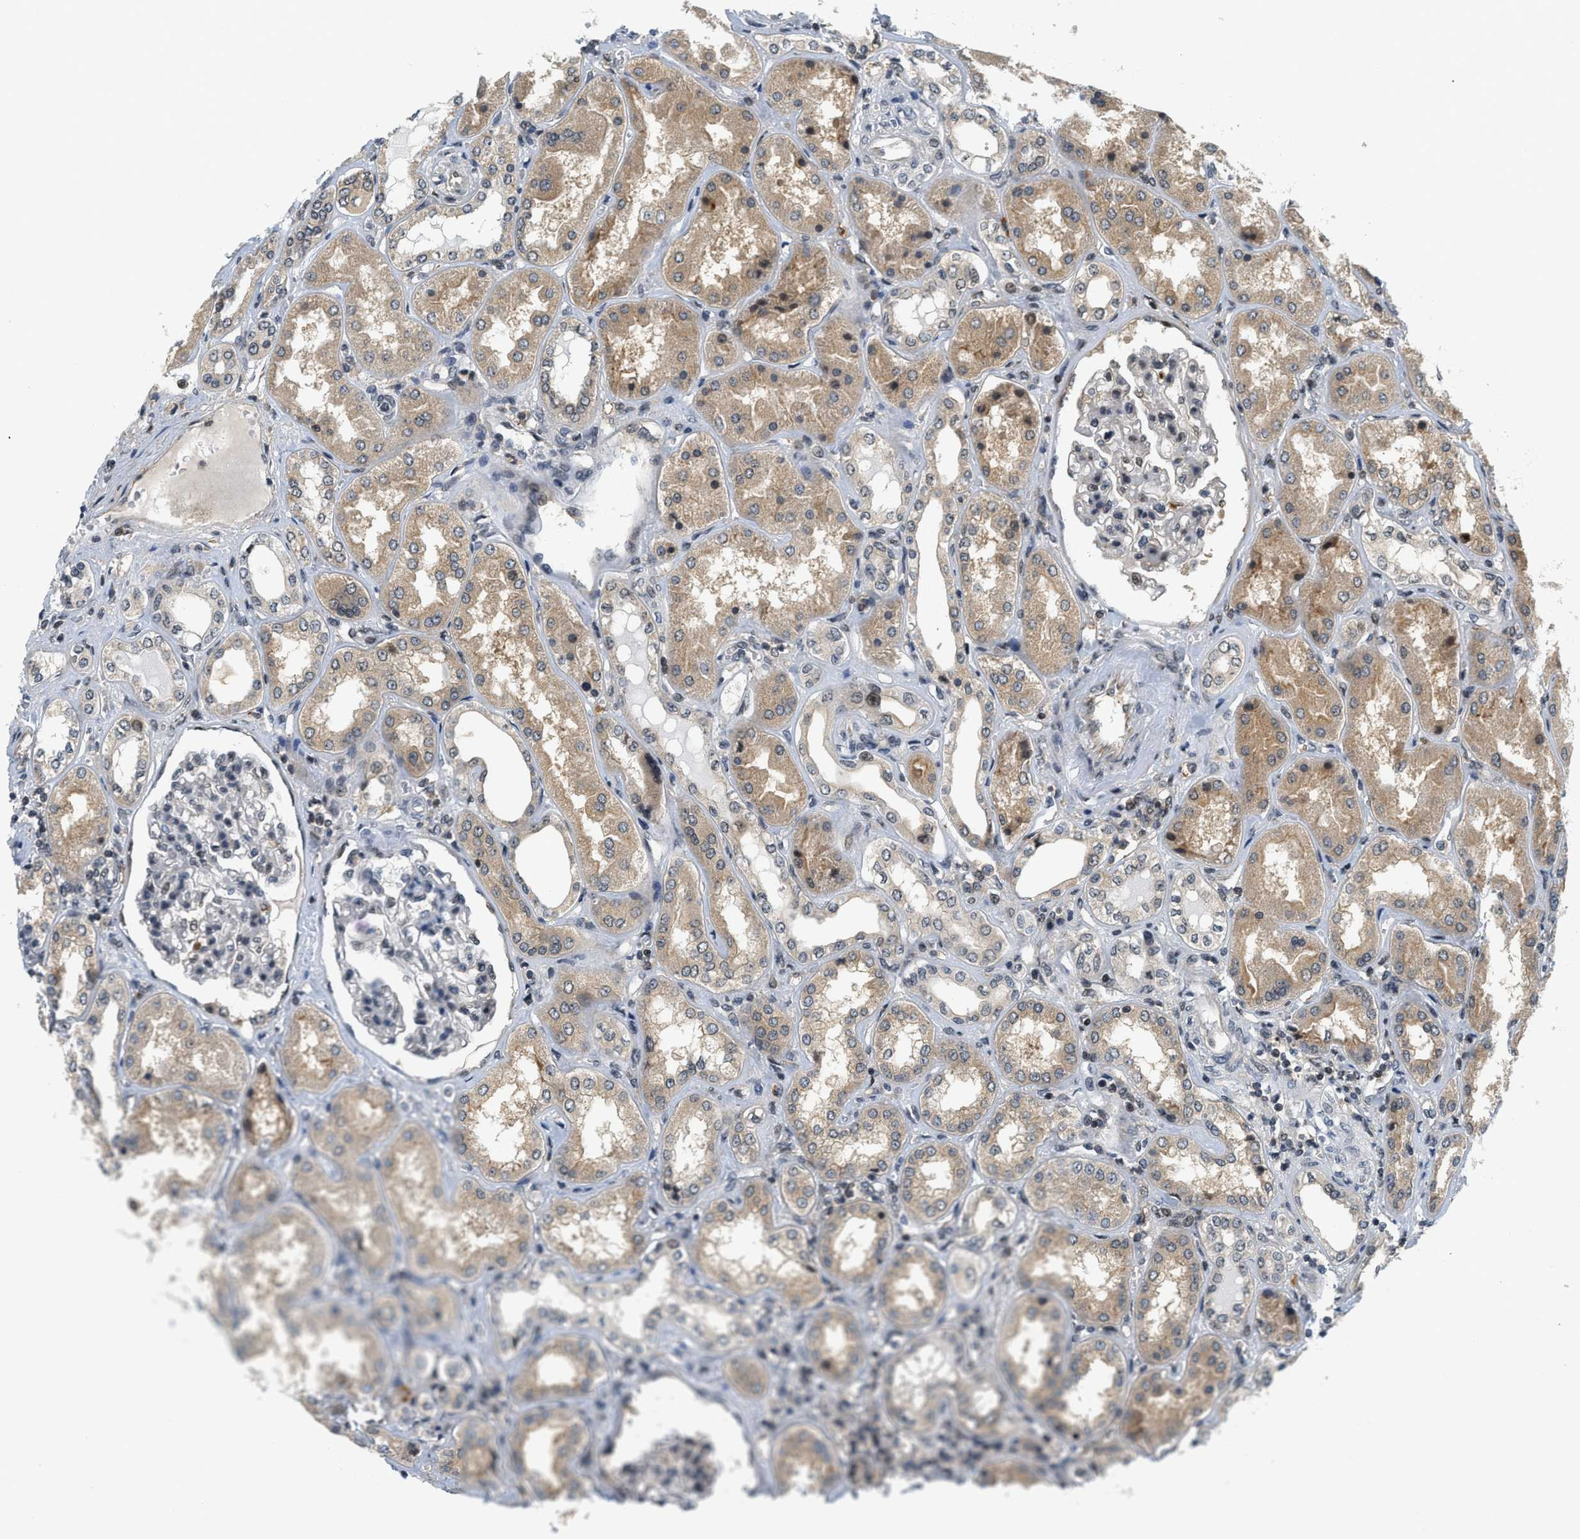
{"staining": {"intensity": "moderate", "quantity": "25%-75%", "location": "nuclear"}, "tissue": "kidney", "cell_type": "Cells in glomeruli", "image_type": "normal", "snomed": [{"axis": "morphology", "description": "Normal tissue, NOS"}, {"axis": "topography", "description": "Kidney"}], "caption": "Immunohistochemistry (IHC) of benign human kidney reveals medium levels of moderate nuclear expression in approximately 25%-75% of cells in glomeruli. The staining was performed using DAB to visualize the protein expression in brown, while the nuclei were stained in blue with hematoxylin (Magnification: 20x).", "gene": "KMT2A", "patient": {"sex": "female", "age": 56}}